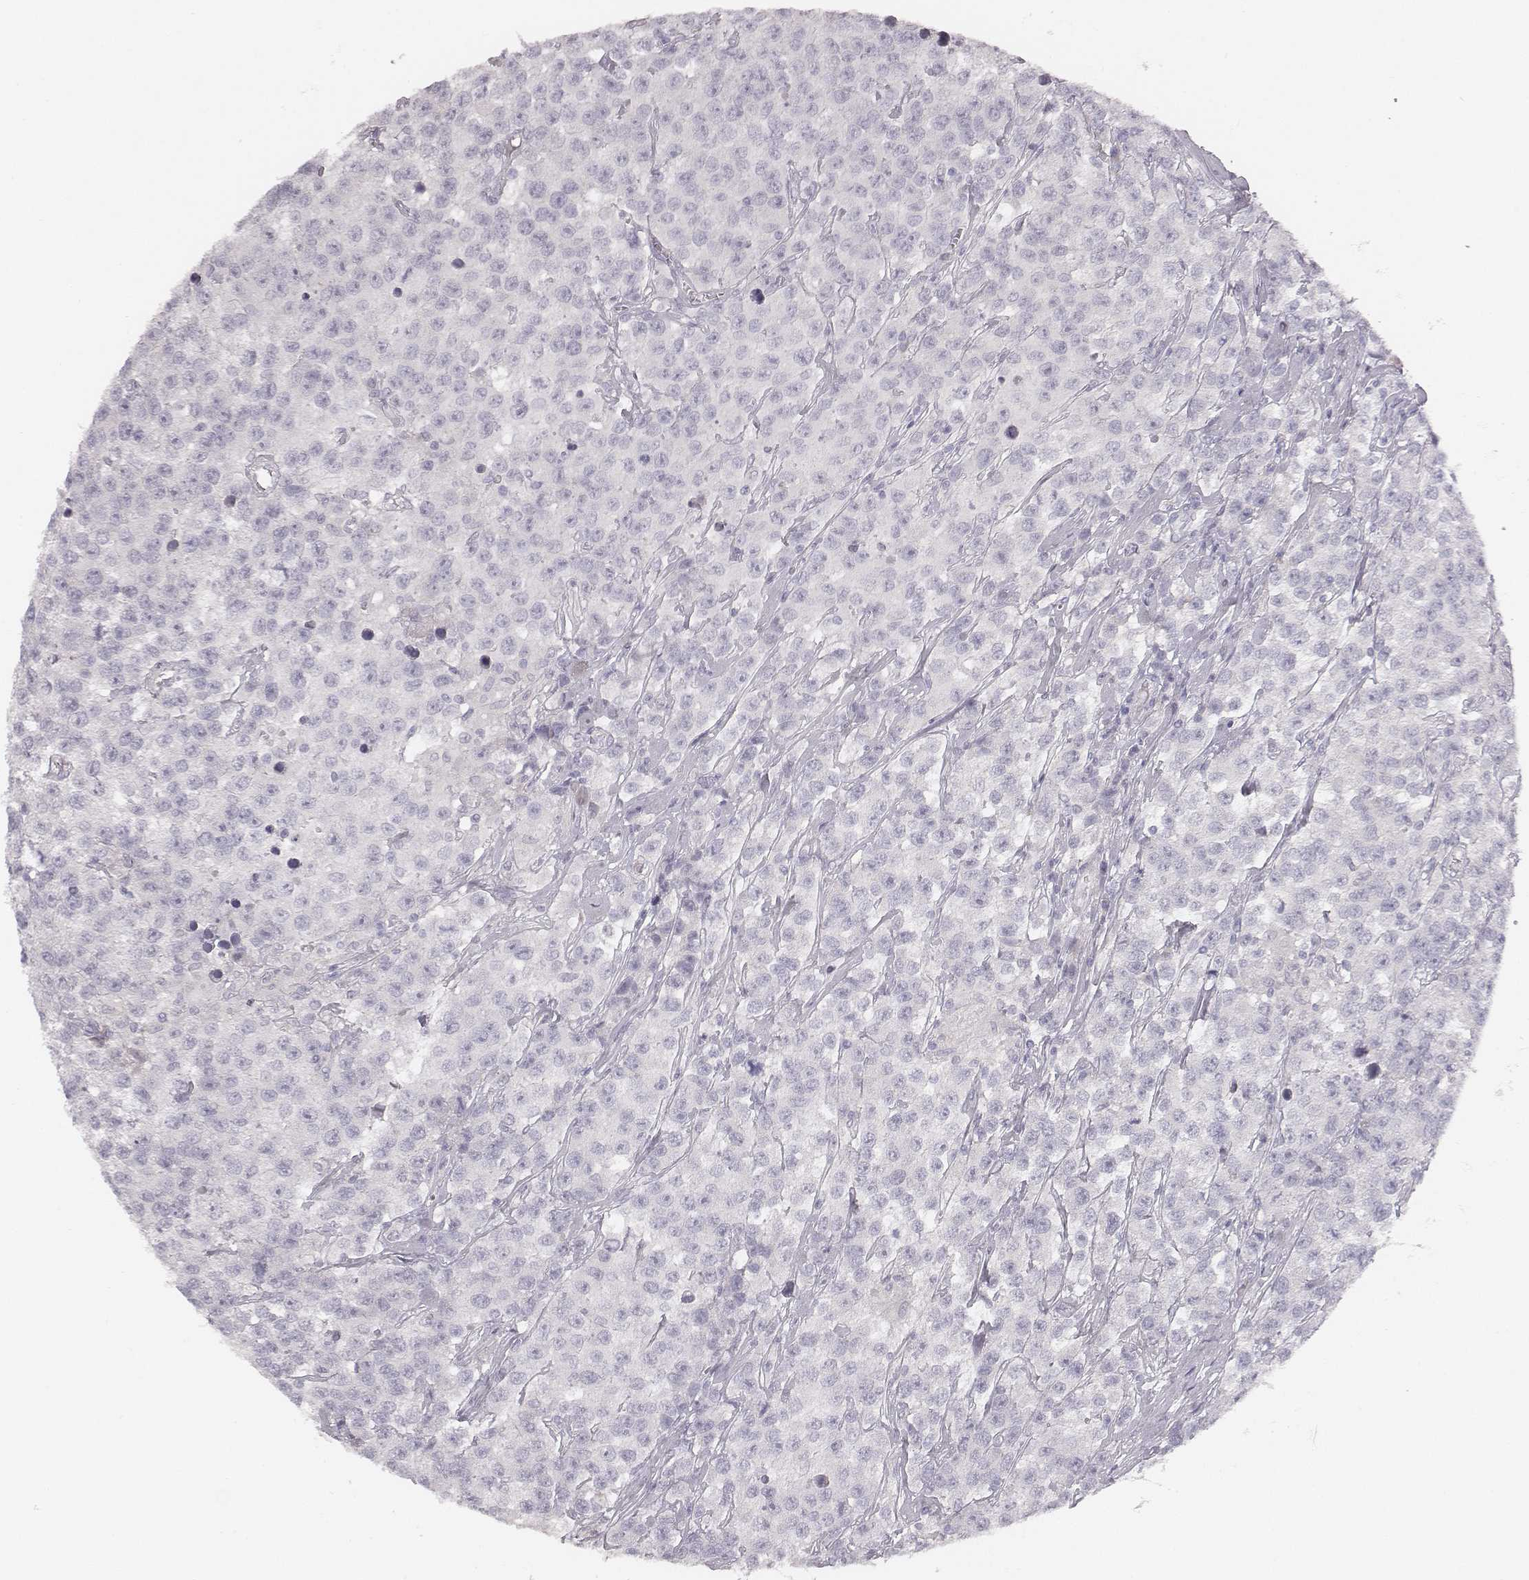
{"staining": {"intensity": "negative", "quantity": "none", "location": "none"}, "tissue": "testis cancer", "cell_type": "Tumor cells", "image_type": "cancer", "snomed": [{"axis": "morphology", "description": "Seminoma, NOS"}, {"axis": "topography", "description": "Testis"}], "caption": "Seminoma (testis) was stained to show a protein in brown. There is no significant expression in tumor cells.", "gene": "MYH6", "patient": {"sex": "male", "age": 59}}